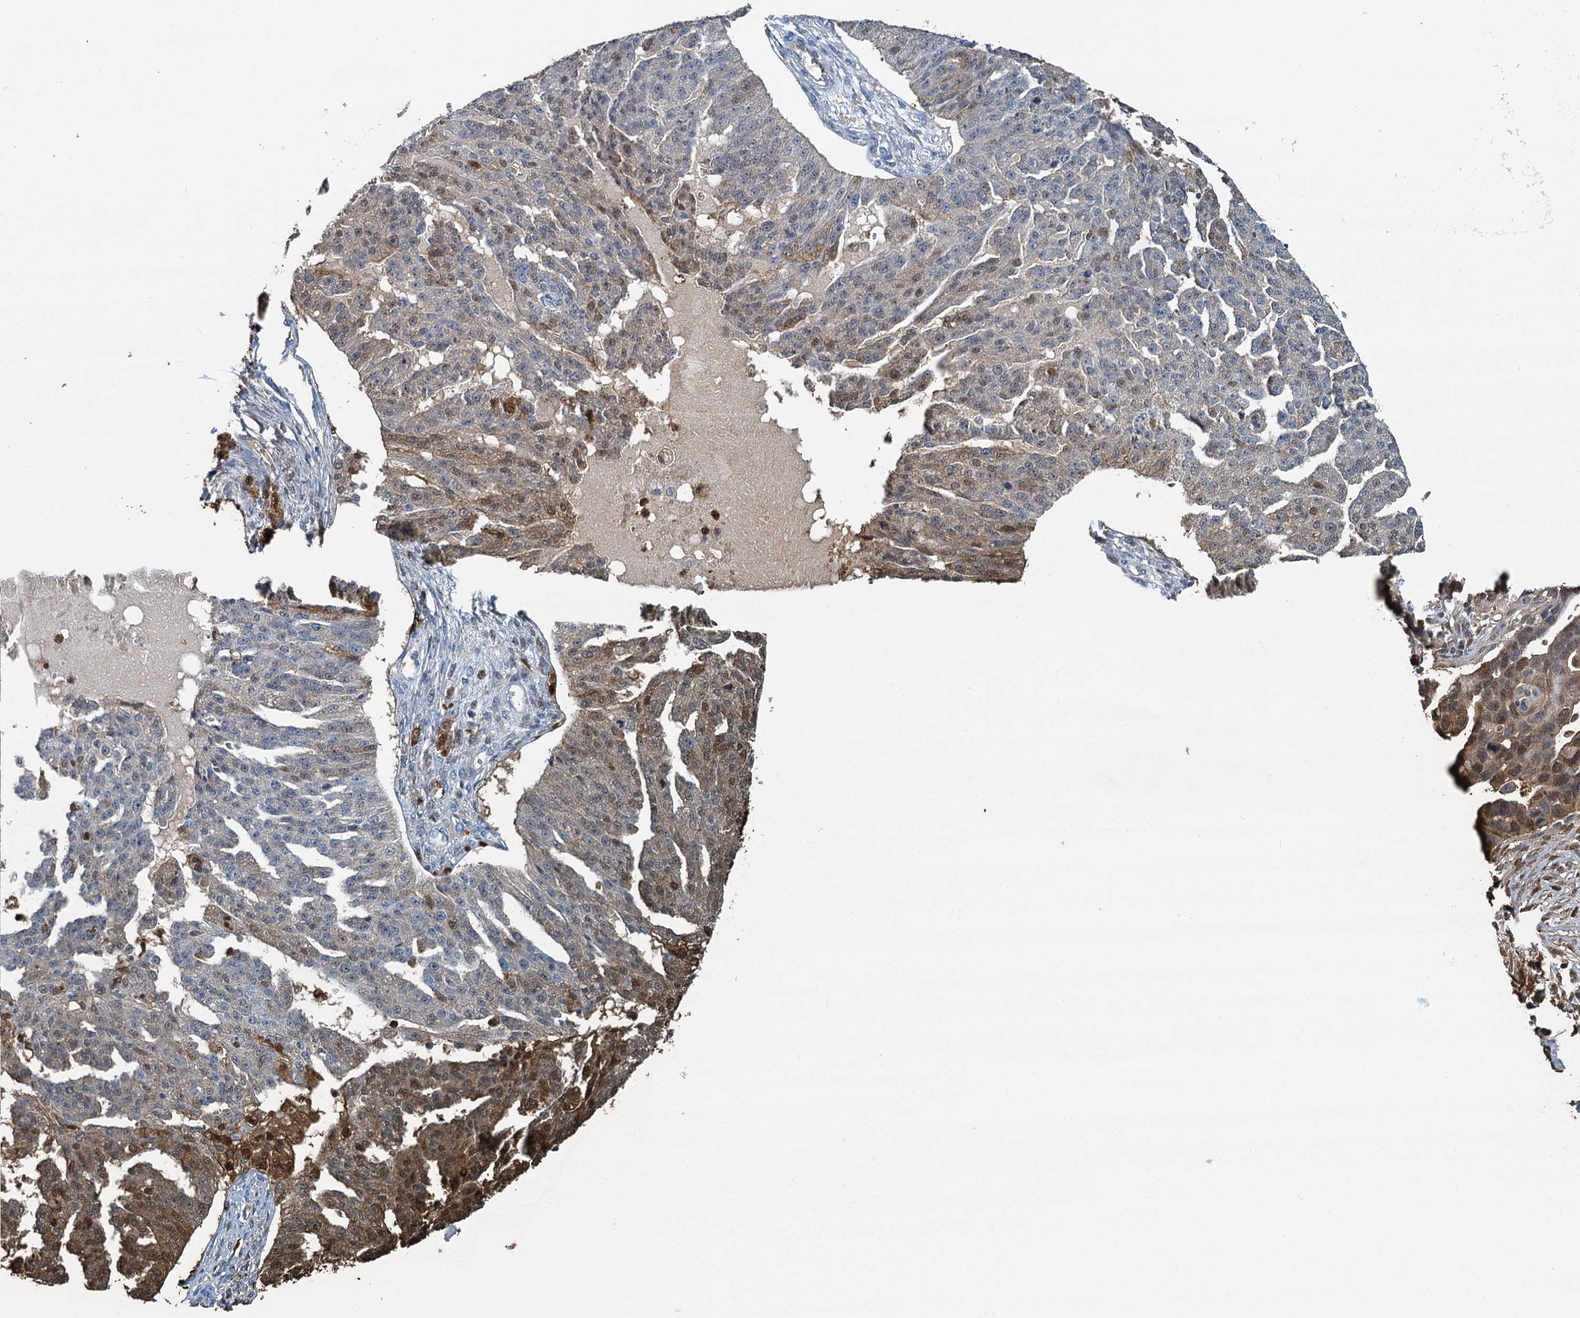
{"staining": {"intensity": "moderate", "quantity": "25%-75%", "location": "cytoplasmic/membranous,nuclear"}, "tissue": "ovarian cancer", "cell_type": "Tumor cells", "image_type": "cancer", "snomed": [{"axis": "morphology", "description": "Cystadenocarcinoma, serous, NOS"}, {"axis": "topography", "description": "Ovary"}], "caption": "IHC photomicrograph of neoplastic tissue: ovarian serous cystadenocarcinoma stained using immunohistochemistry (IHC) exhibits medium levels of moderate protein expression localized specifically in the cytoplasmic/membranous and nuclear of tumor cells, appearing as a cytoplasmic/membranous and nuclear brown color.", "gene": "S100A6", "patient": {"sex": "female", "age": 58}}